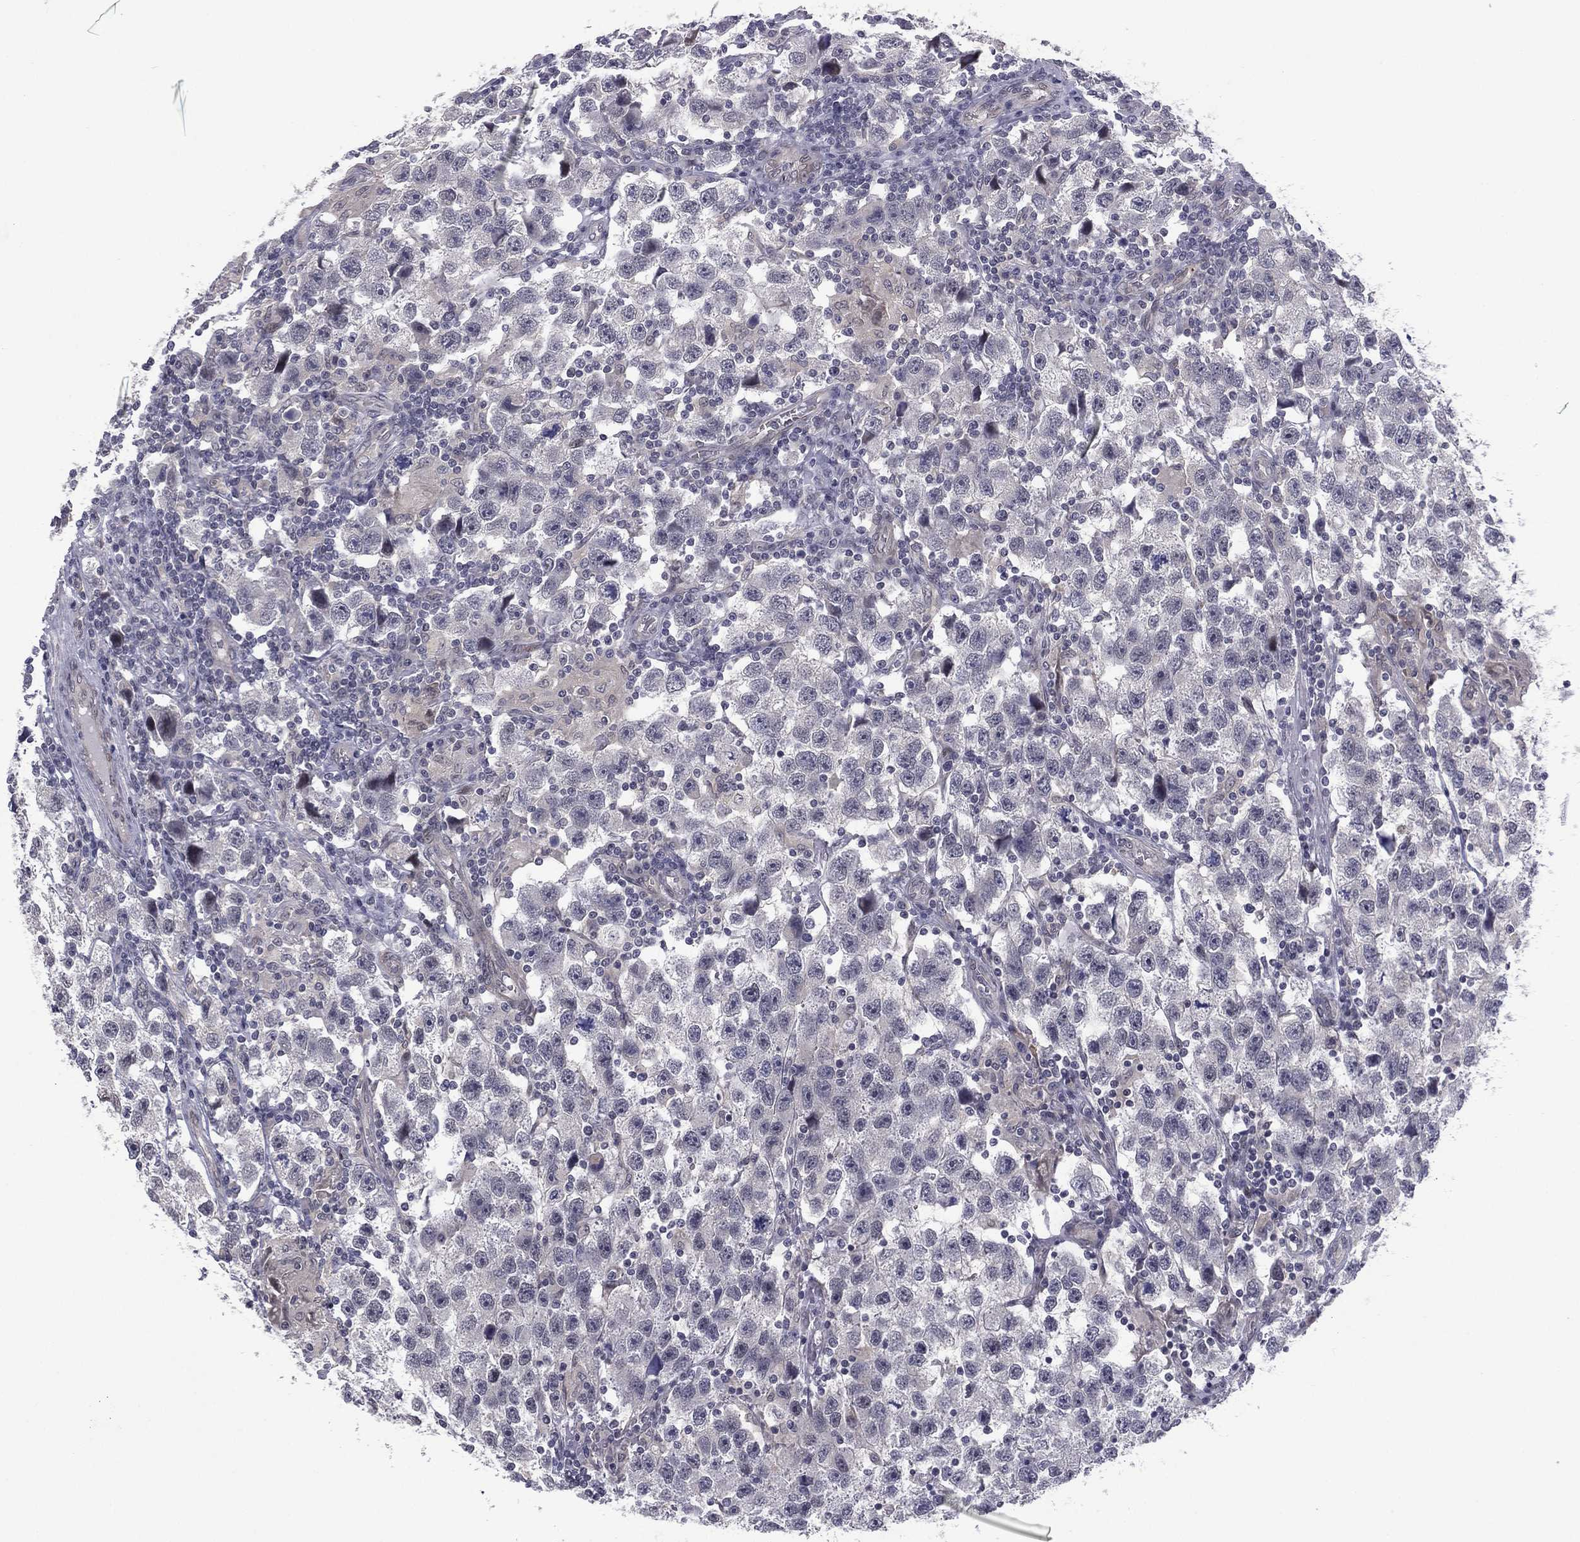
{"staining": {"intensity": "negative", "quantity": "none", "location": "none"}, "tissue": "testis cancer", "cell_type": "Tumor cells", "image_type": "cancer", "snomed": [{"axis": "morphology", "description": "Seminoma, NOS"}, {"axis": "topography", "description": "Testis"}], "caption": "IHC of testis cancer (seminoma) demonstrates no expression in tumor cells. (DAB immunohistochemistry with hematoxylin counter stain).", "gene": "ACTRT2", "patient": {"sex": "male", "age": 26}}